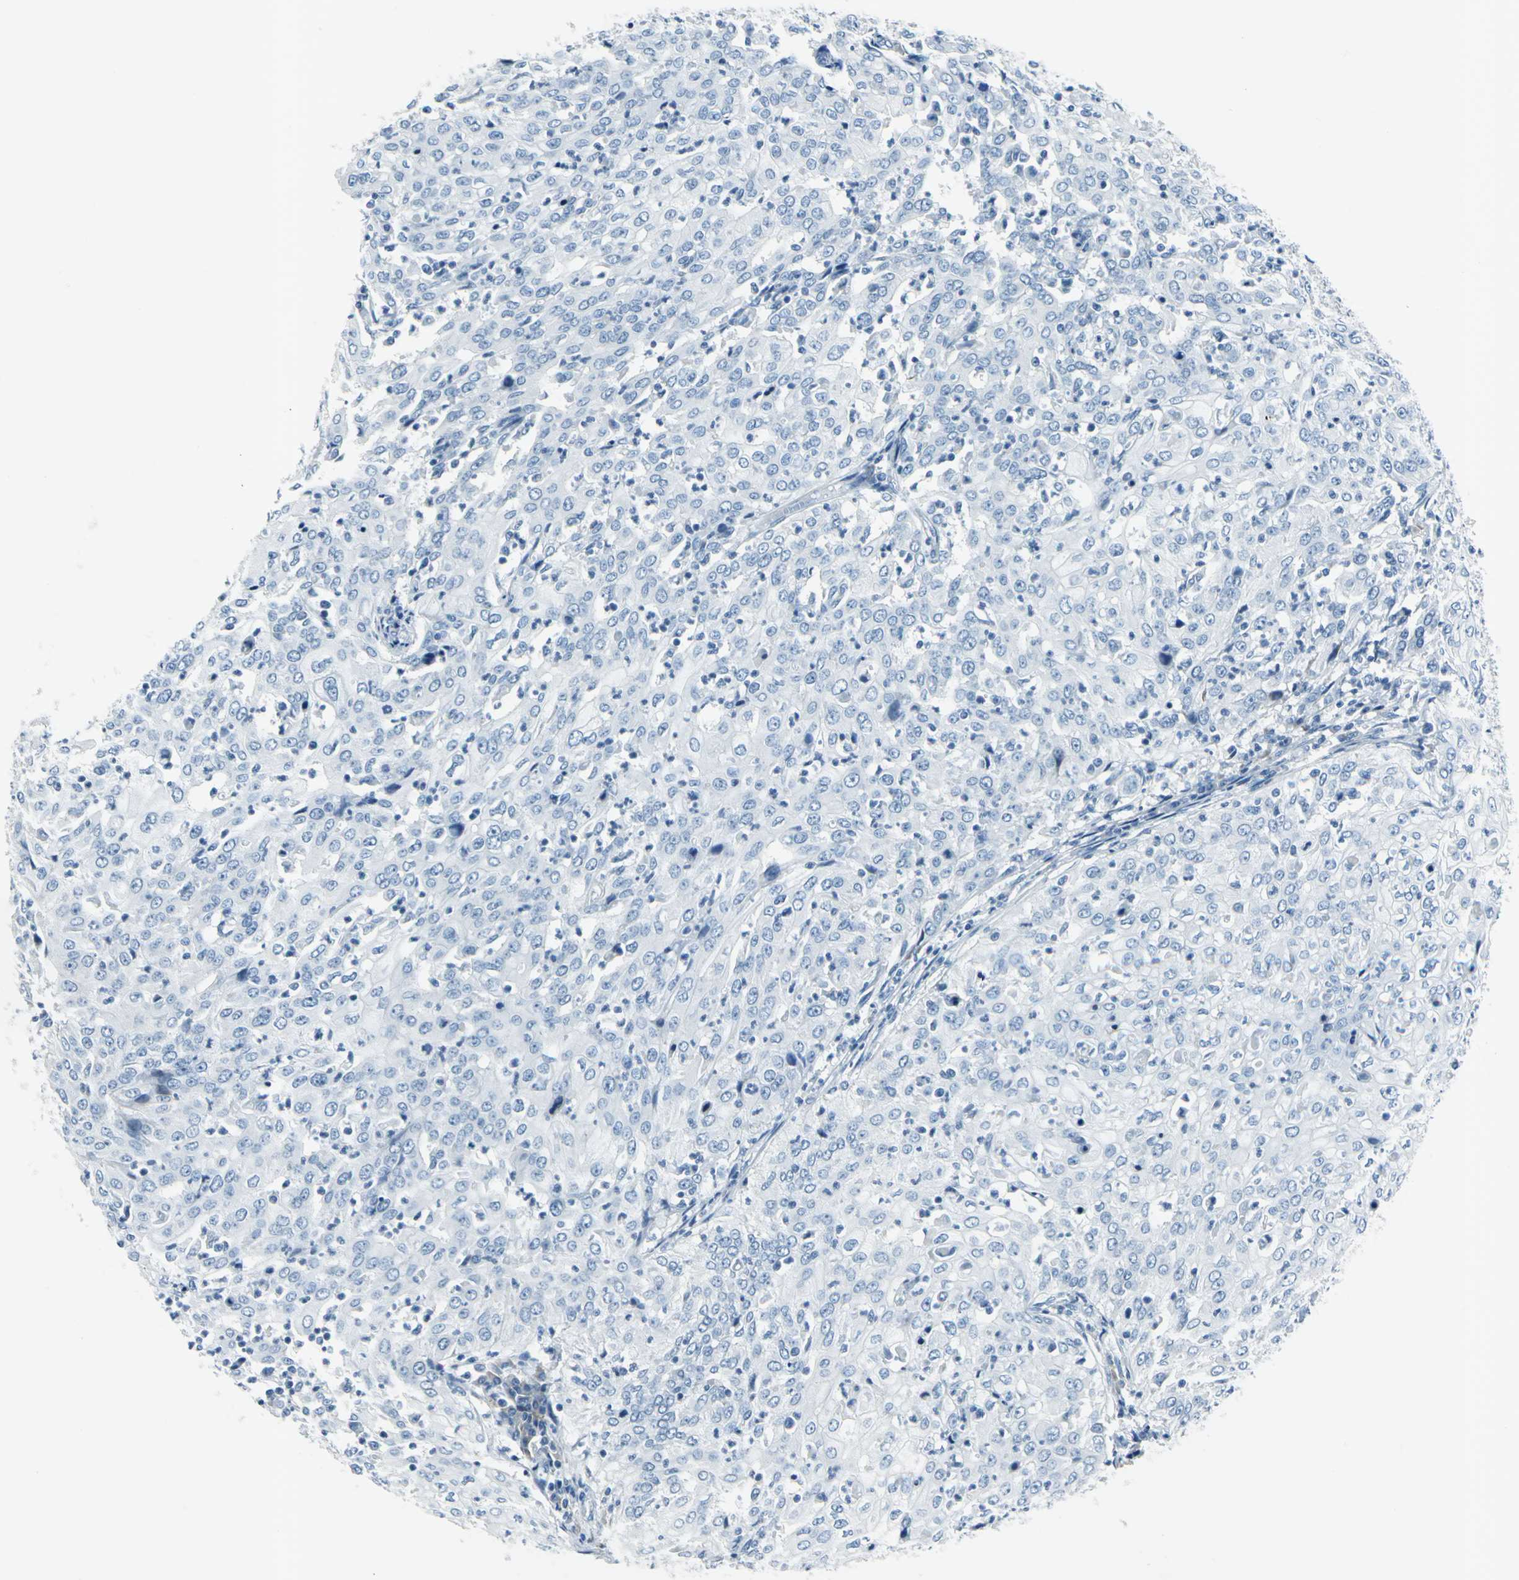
{"staining": {"intensity": "negative", "quantity": "none", "location": "none"}, "tissue": "cervical cancer", "cell_type": "Tumor cells", "image_type": "cancer", "snomed": [{"axis": "morphology", "description": "Squamous cell carcinoma, NOS"}, {"axis": "topography", "description": "Cervix"}], "caption": "This is an immunohistochemistry (IHC) micrograph of human cervical cancer. There is no positivity in tumor cells.", "gene": "DNAI2", "patient": {"sex": "female", "age": 39}}